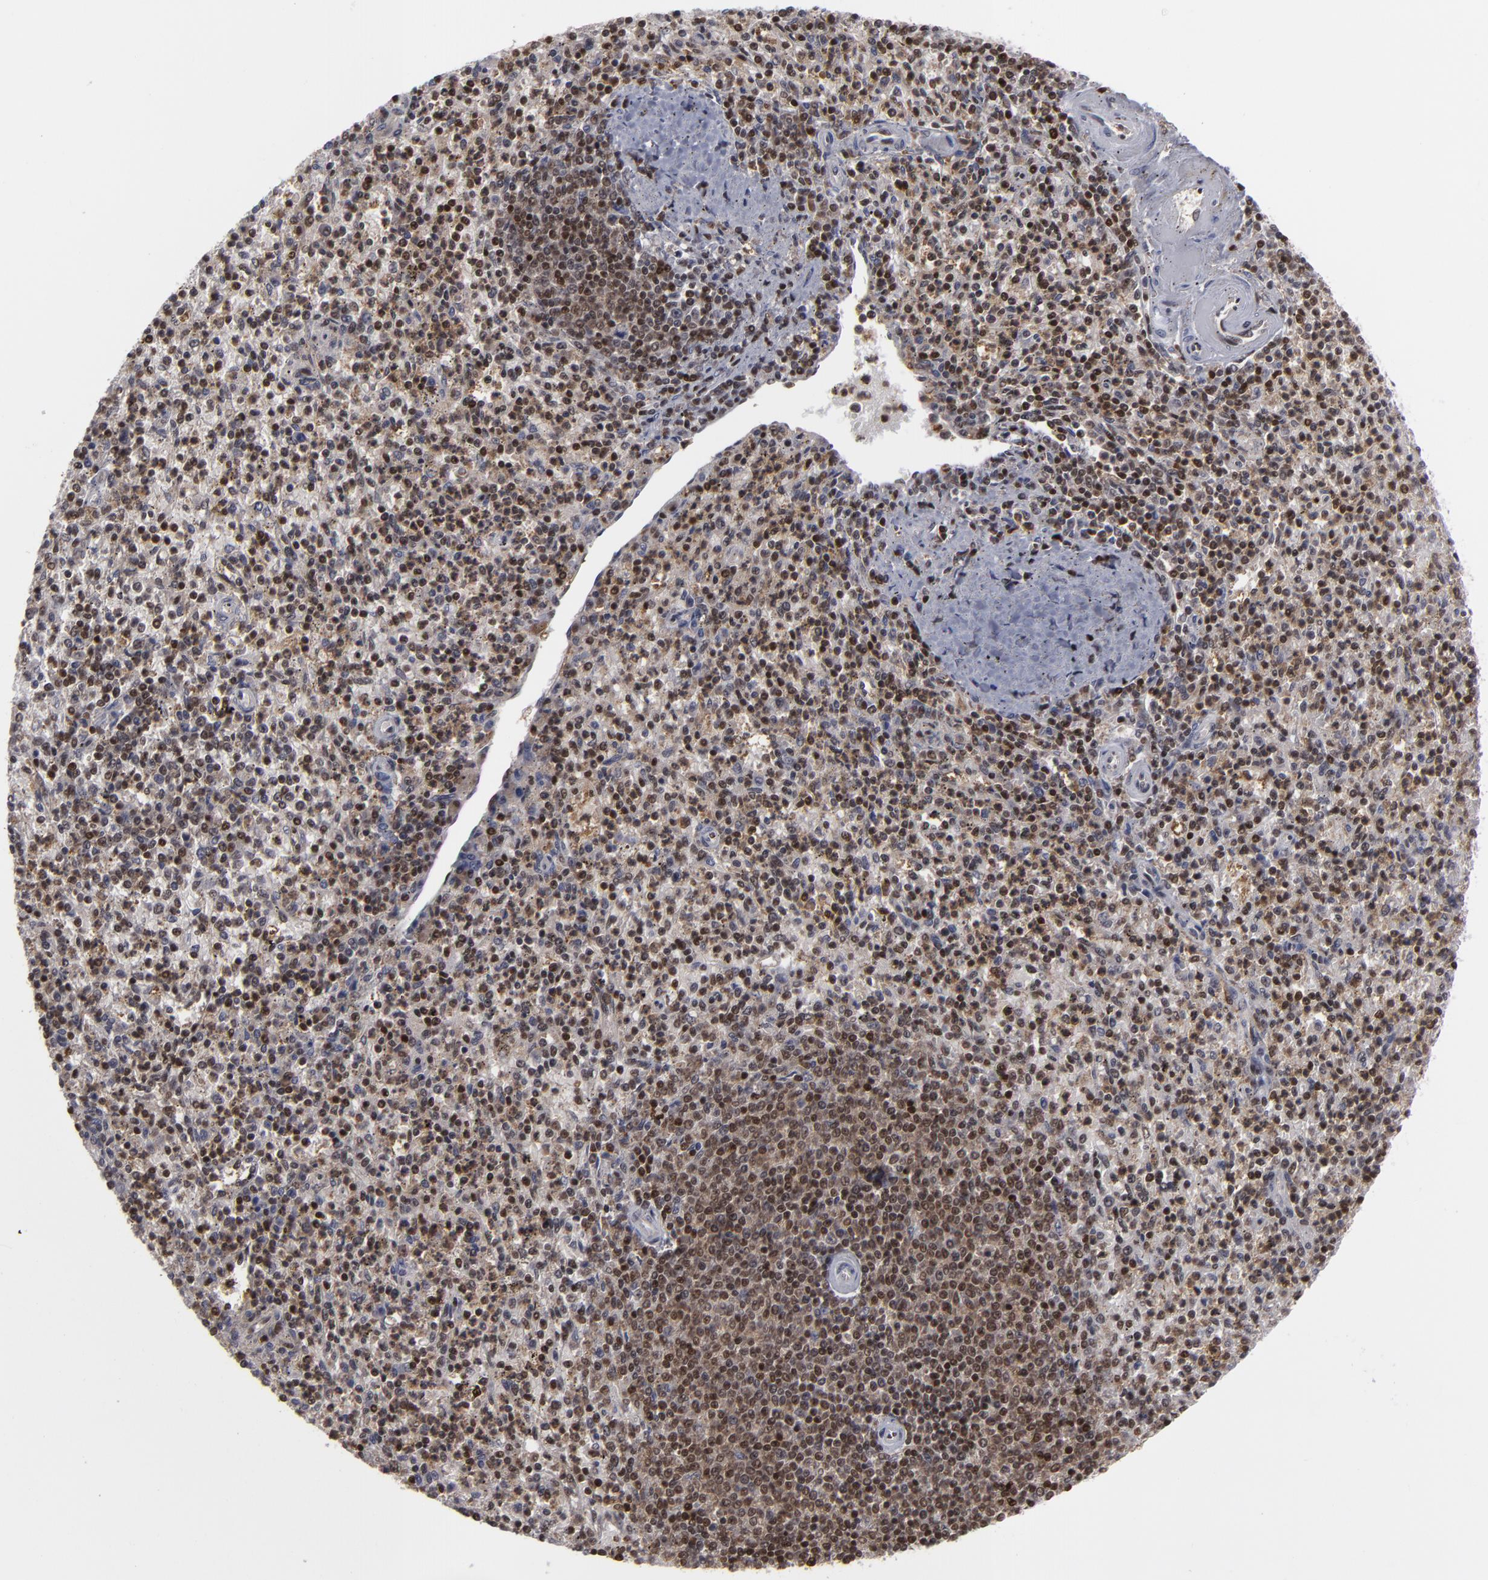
{"staining": {"intensity": "moderate", "quantity": "25%-75%", "location": "cytoplasmic/membranous,nuclear"}, "tissue": "spleen", "cell_type": "Cells in red pulp", "image_type": "normal", "snomed": [{"axis": "morphology", "description": "Normal tissue, NOS"}, {"axis": "topography", "description": "Spleen"}], "caption": "This is a histology image of immunohistochemistry (IHC) staining of normal spleen, which shows moderate expression in the cytoplasmic/membranous,nuclear of cells in red pulp.", "gene": "GSR", "patient": {"sex": "male", "age": 72}}